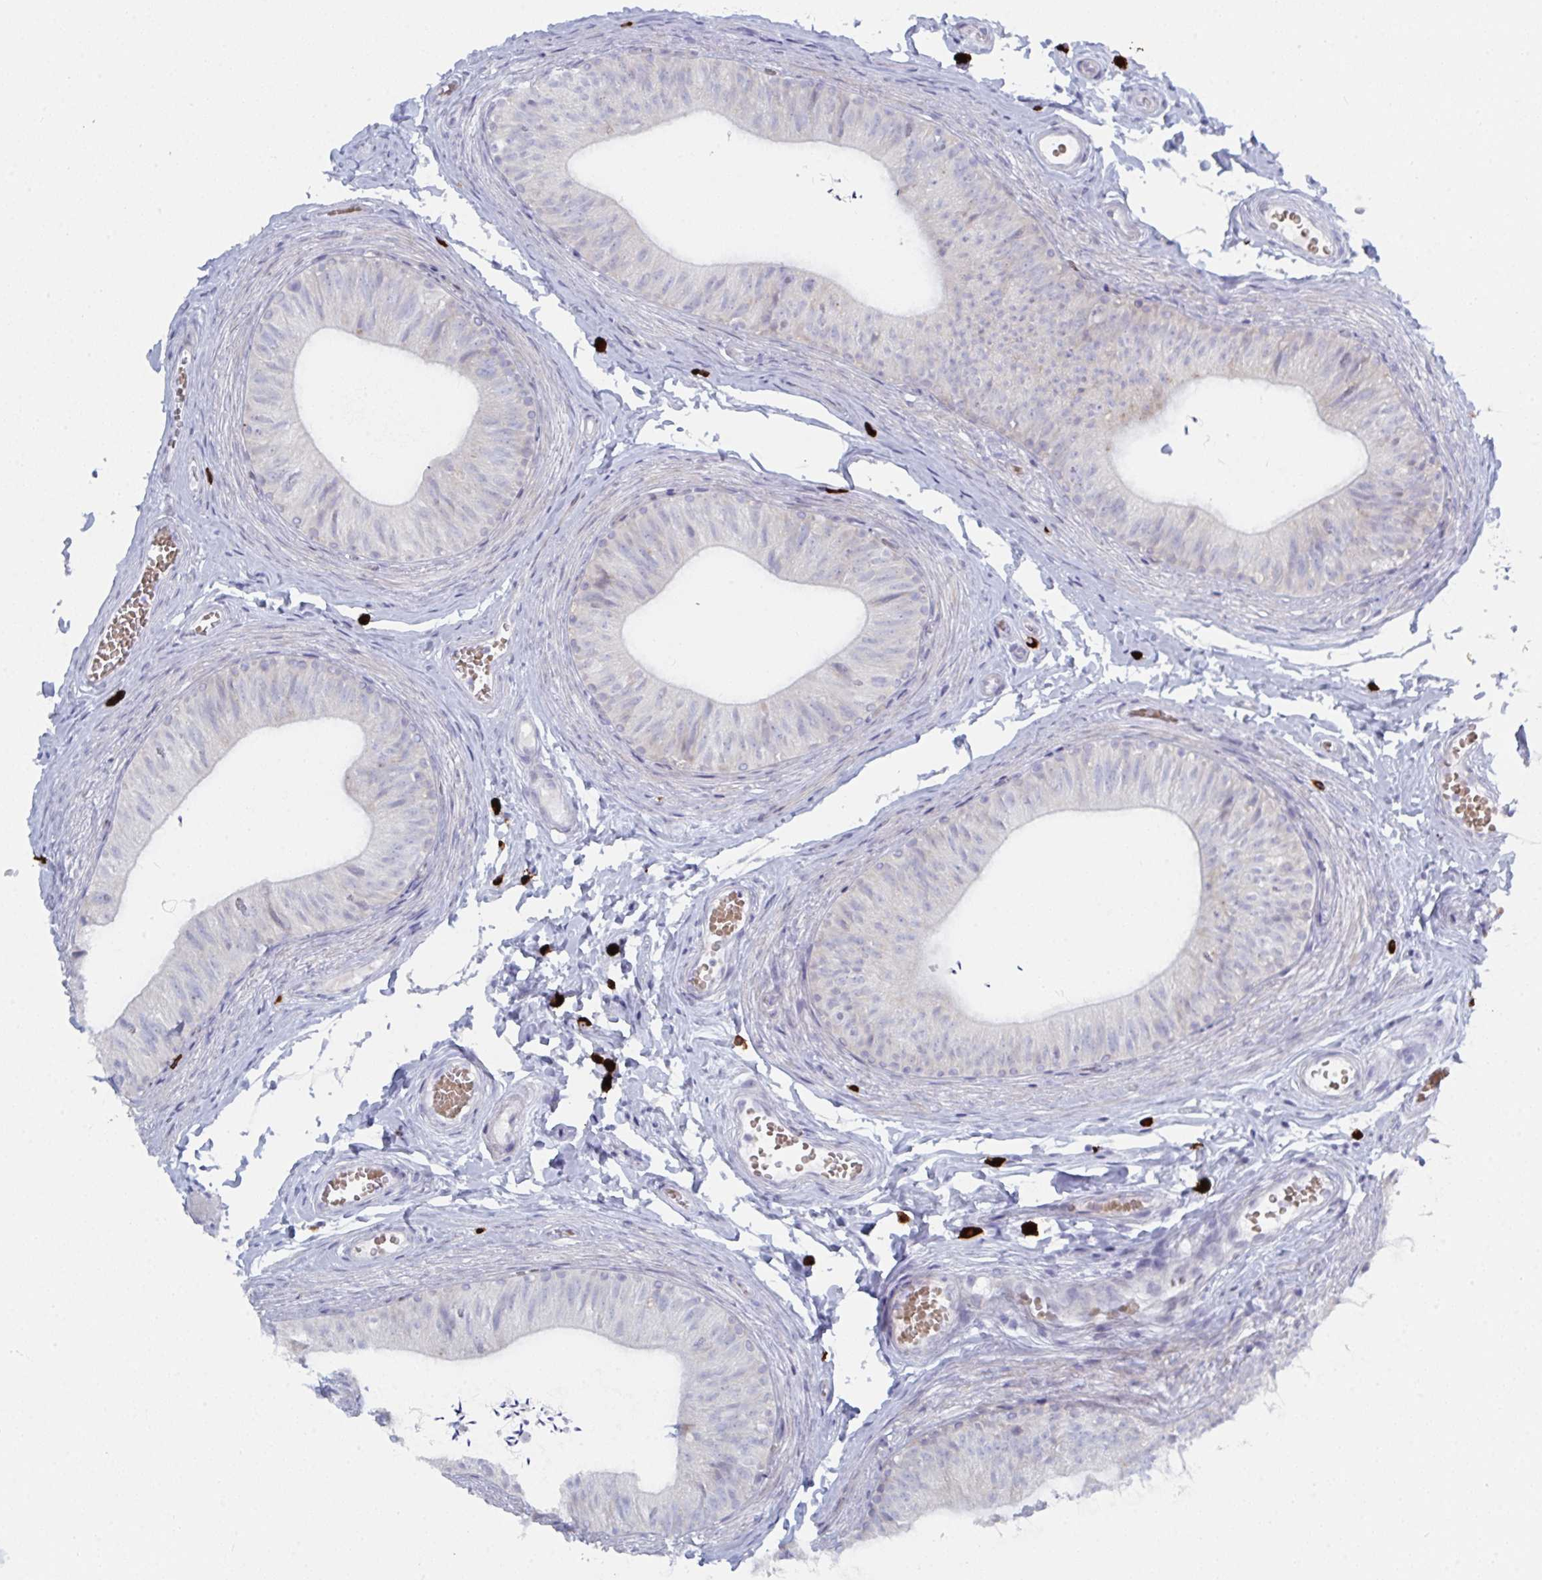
{"staining": {"intensity": "negative", "quantity": "none", "location": "none"}, "tissue": "epididymis", "cell_type": "Glandular cells", "image_type": "normal", "snomed": [{"axis": "morphology", "description": "Normal tissue, NOS"}, {"axis": "topography", "description": "Epididymis, spermatic cord, NOS"}, {"axis": "topography", "description": "Epididymis"}, {"axis": "topography", "description": "Peripheral nerve tissue"}], "caption": "IHC micrograph of normal human epididymis stained for a protein (brown), which displays no positivity in glandular cells.", "gene": "ZNF684", "patient": {"sex": "male", "age": 29}}